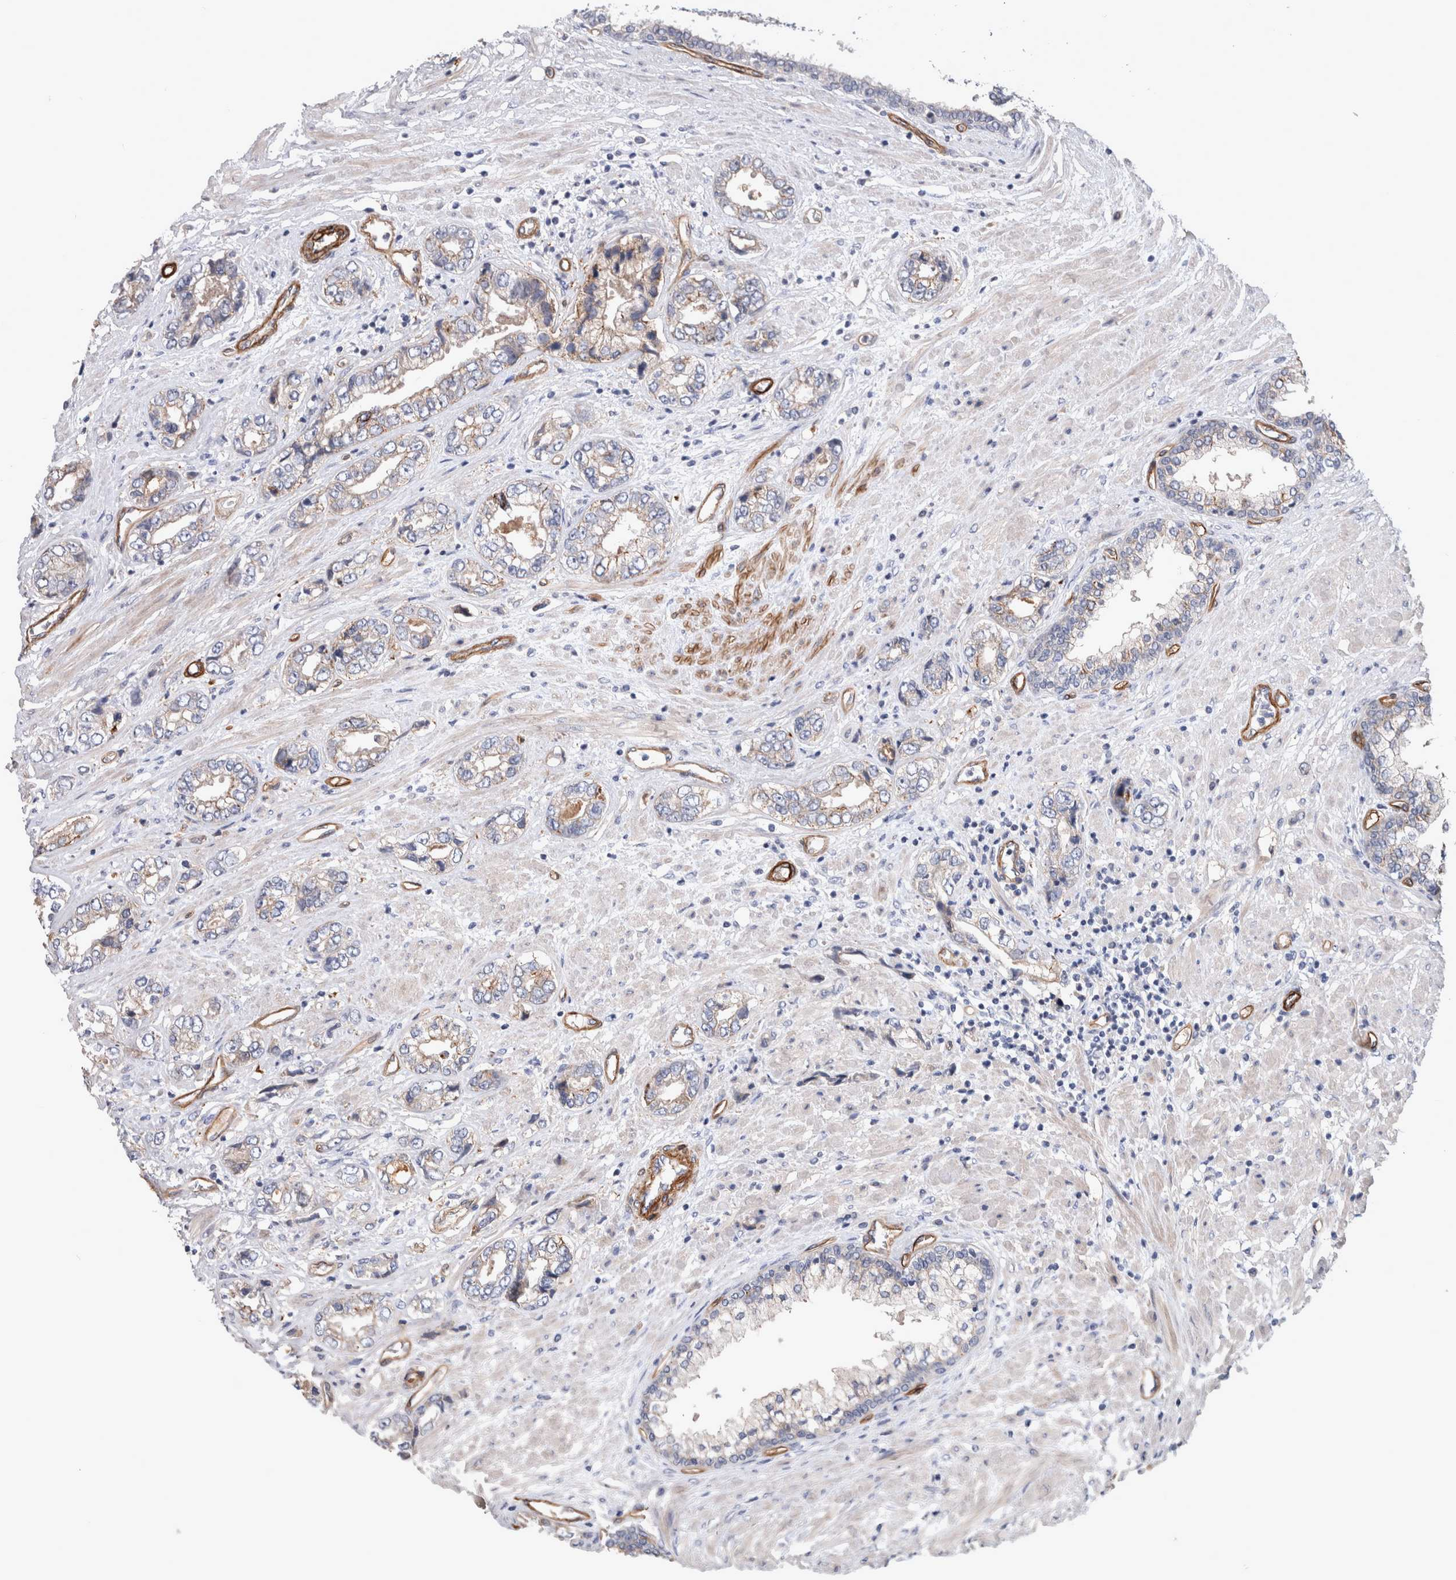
{"staining": {"intensity": "weak", "quantity": "<25%", "location": "cytoplasmic/membranous"}, "tissue": "prostate cancer", "cell_type": "Tumor cells", "image_type": "cancer", "snomed": [{"axis": "morphology", "description": "Adenocarcinoma, High grade"}, {"axis": "topography", "description": "Prostate"}], "caption": "This photomicrograph is of prostate cancer stained with IHC to label a protein in brown with the nuclei are counter-stained blue. There is no positivity in tumor cells. (Brightfield microscopy of DAB (3,3'-diaminobenzidine) immunohistochemistry at high magnification).", "gene": "BCAM", "patient": {"sex": "male", "age": 61}}